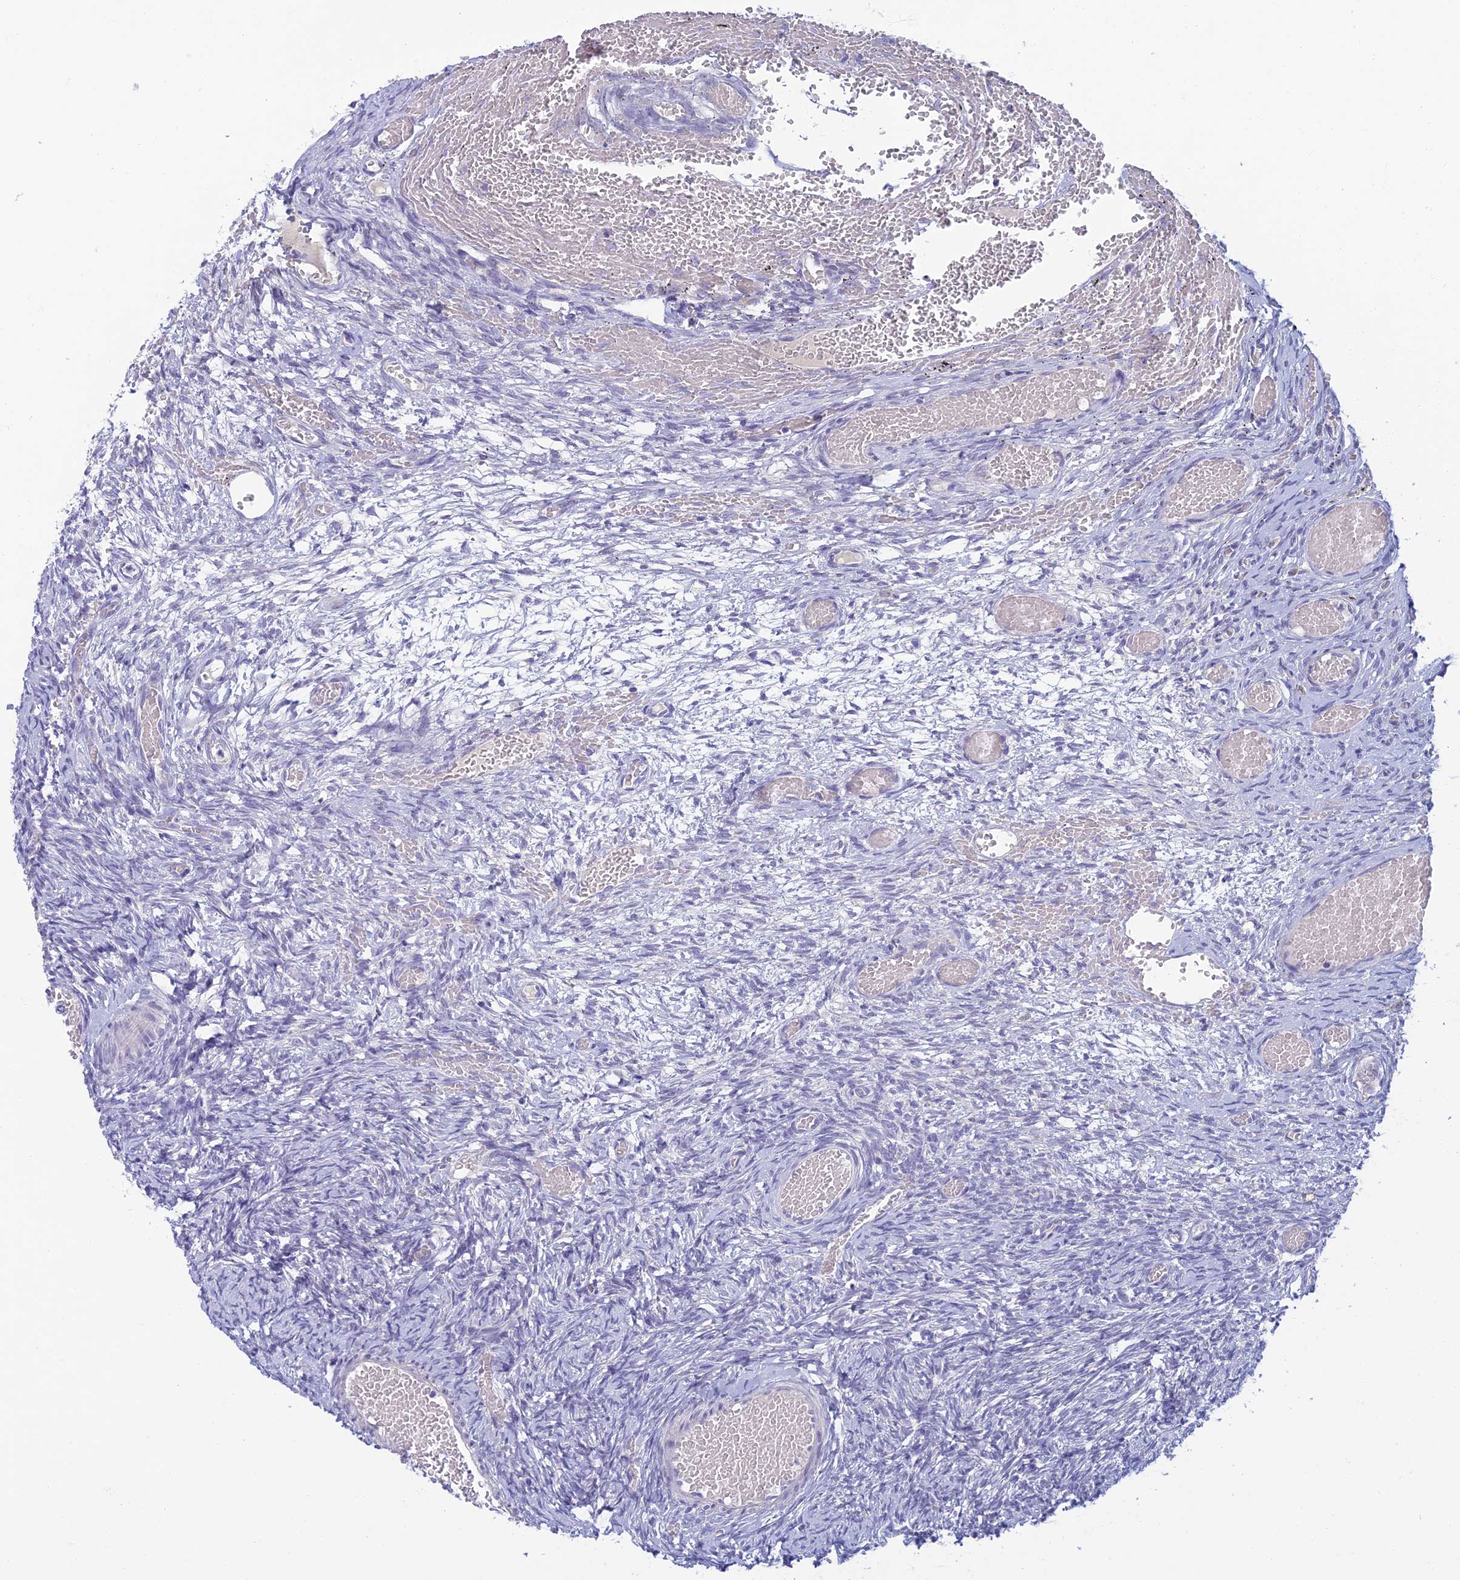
{"staining": {"intensity": "negative", "quantity": "none", "location": "none"}, "tissue": "ovary", "cell_type": "Follicle cells", "image_type": "normal", "snomed": [{"axis": "morphology", "description": "Adenocarcinoma, NOS"}, {"axis": "topography", "description": "Endometrium"}], "caption": "Image shows no protein expression in follicle cells of normal ovary. The staining is performed using DAB brown chromogen with nuclei counter-stained in using hematoxylin.", "gene": "SLC25A41", "patient": {"sex": "female", "age": 32}}